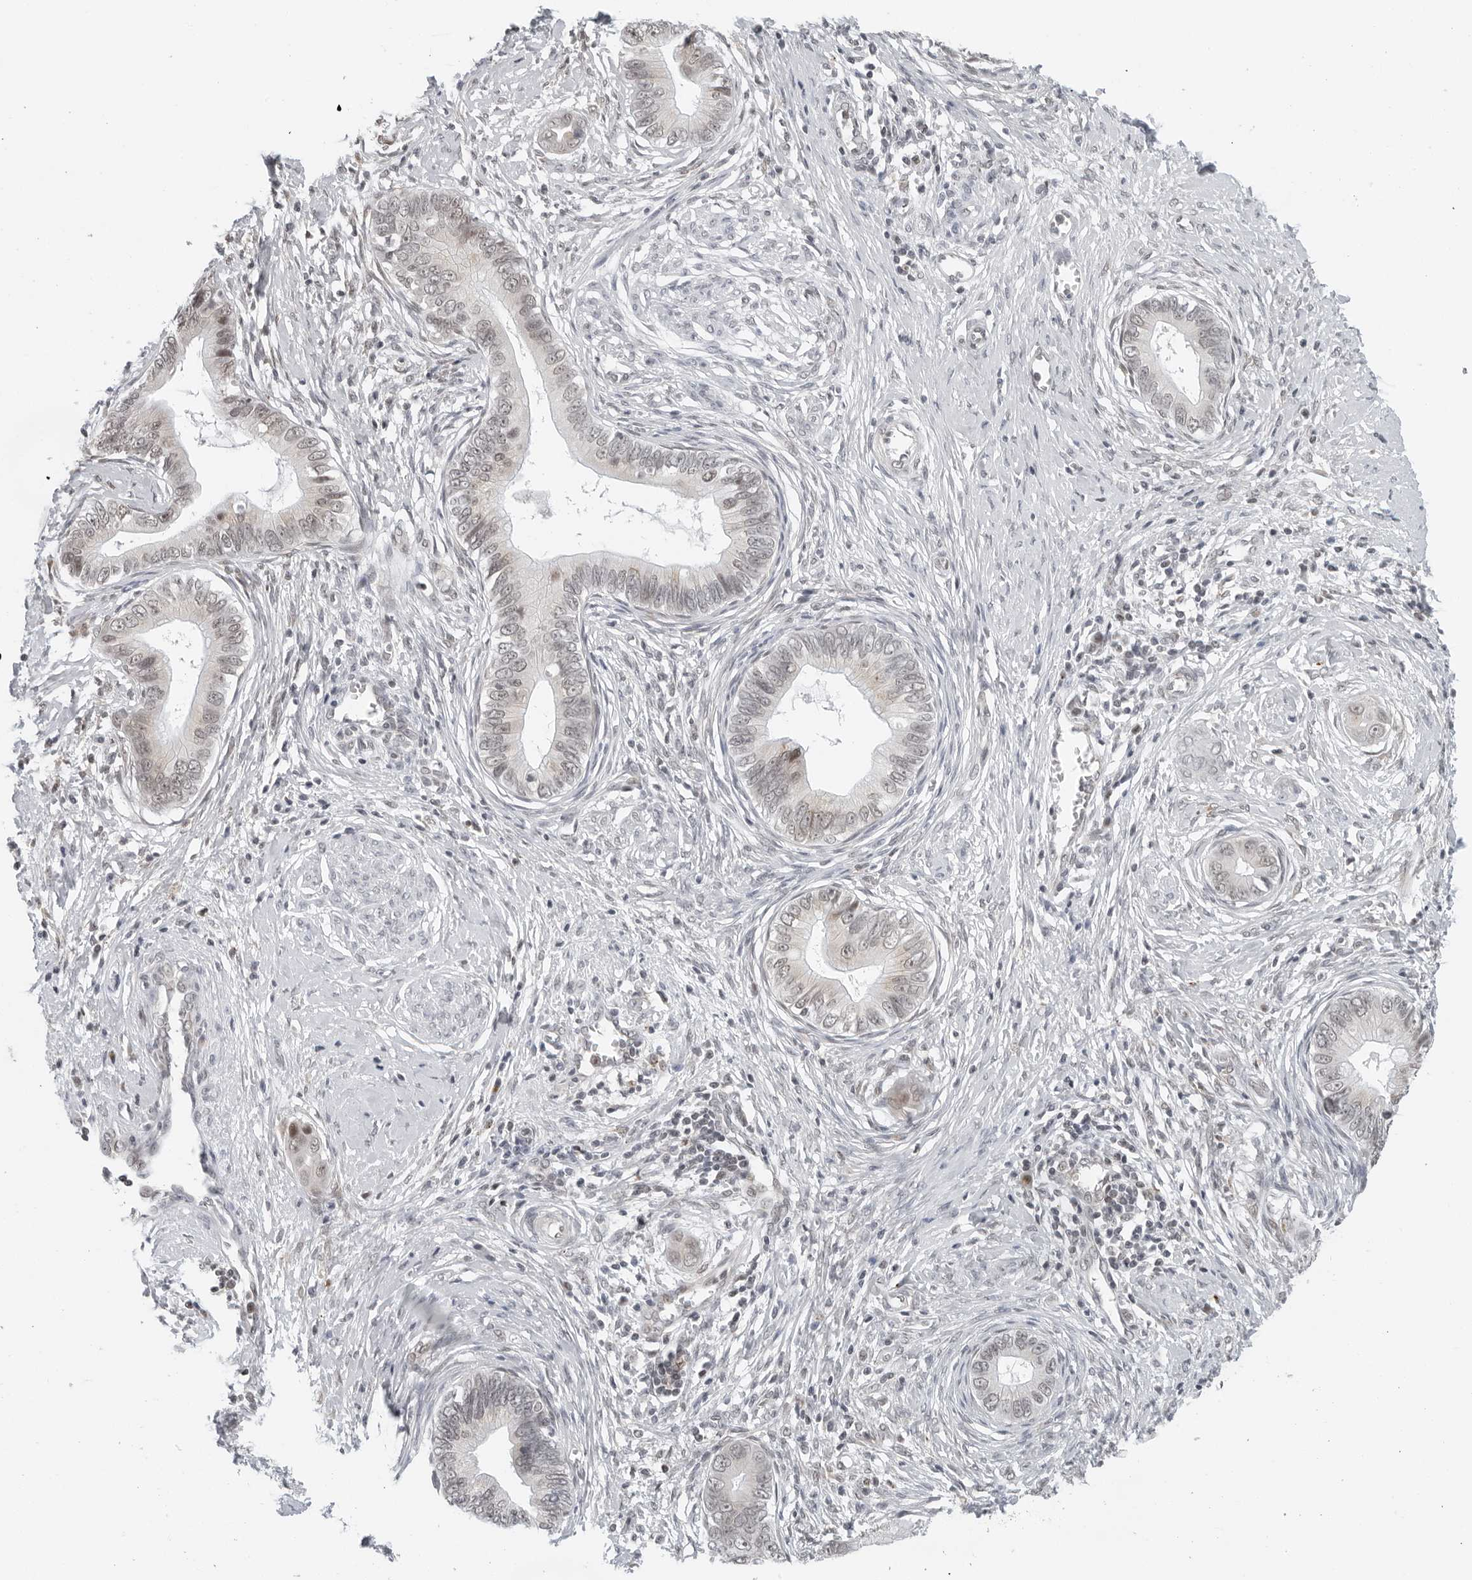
{"staining": {"intensity": "weak", "quantity": "<25%", "location": "nuclear"}, "tissue": "cervical cancer", "cell_type": "Tumor cells", "image_type": "cancer", "snomed": [{"axis": "morphology", "description": "Adenocarcinoma, NOS"}, {"axis": "topography", "description": "Cervix"}], "caption": "An immunohistochemistry image of adenocarcinoma (cervical) is shown. There is no staining in tumor cells of adenocarcinoma (cervical).", "gene": "TOX4", "patient": {"sex": "female", "age": 44}}